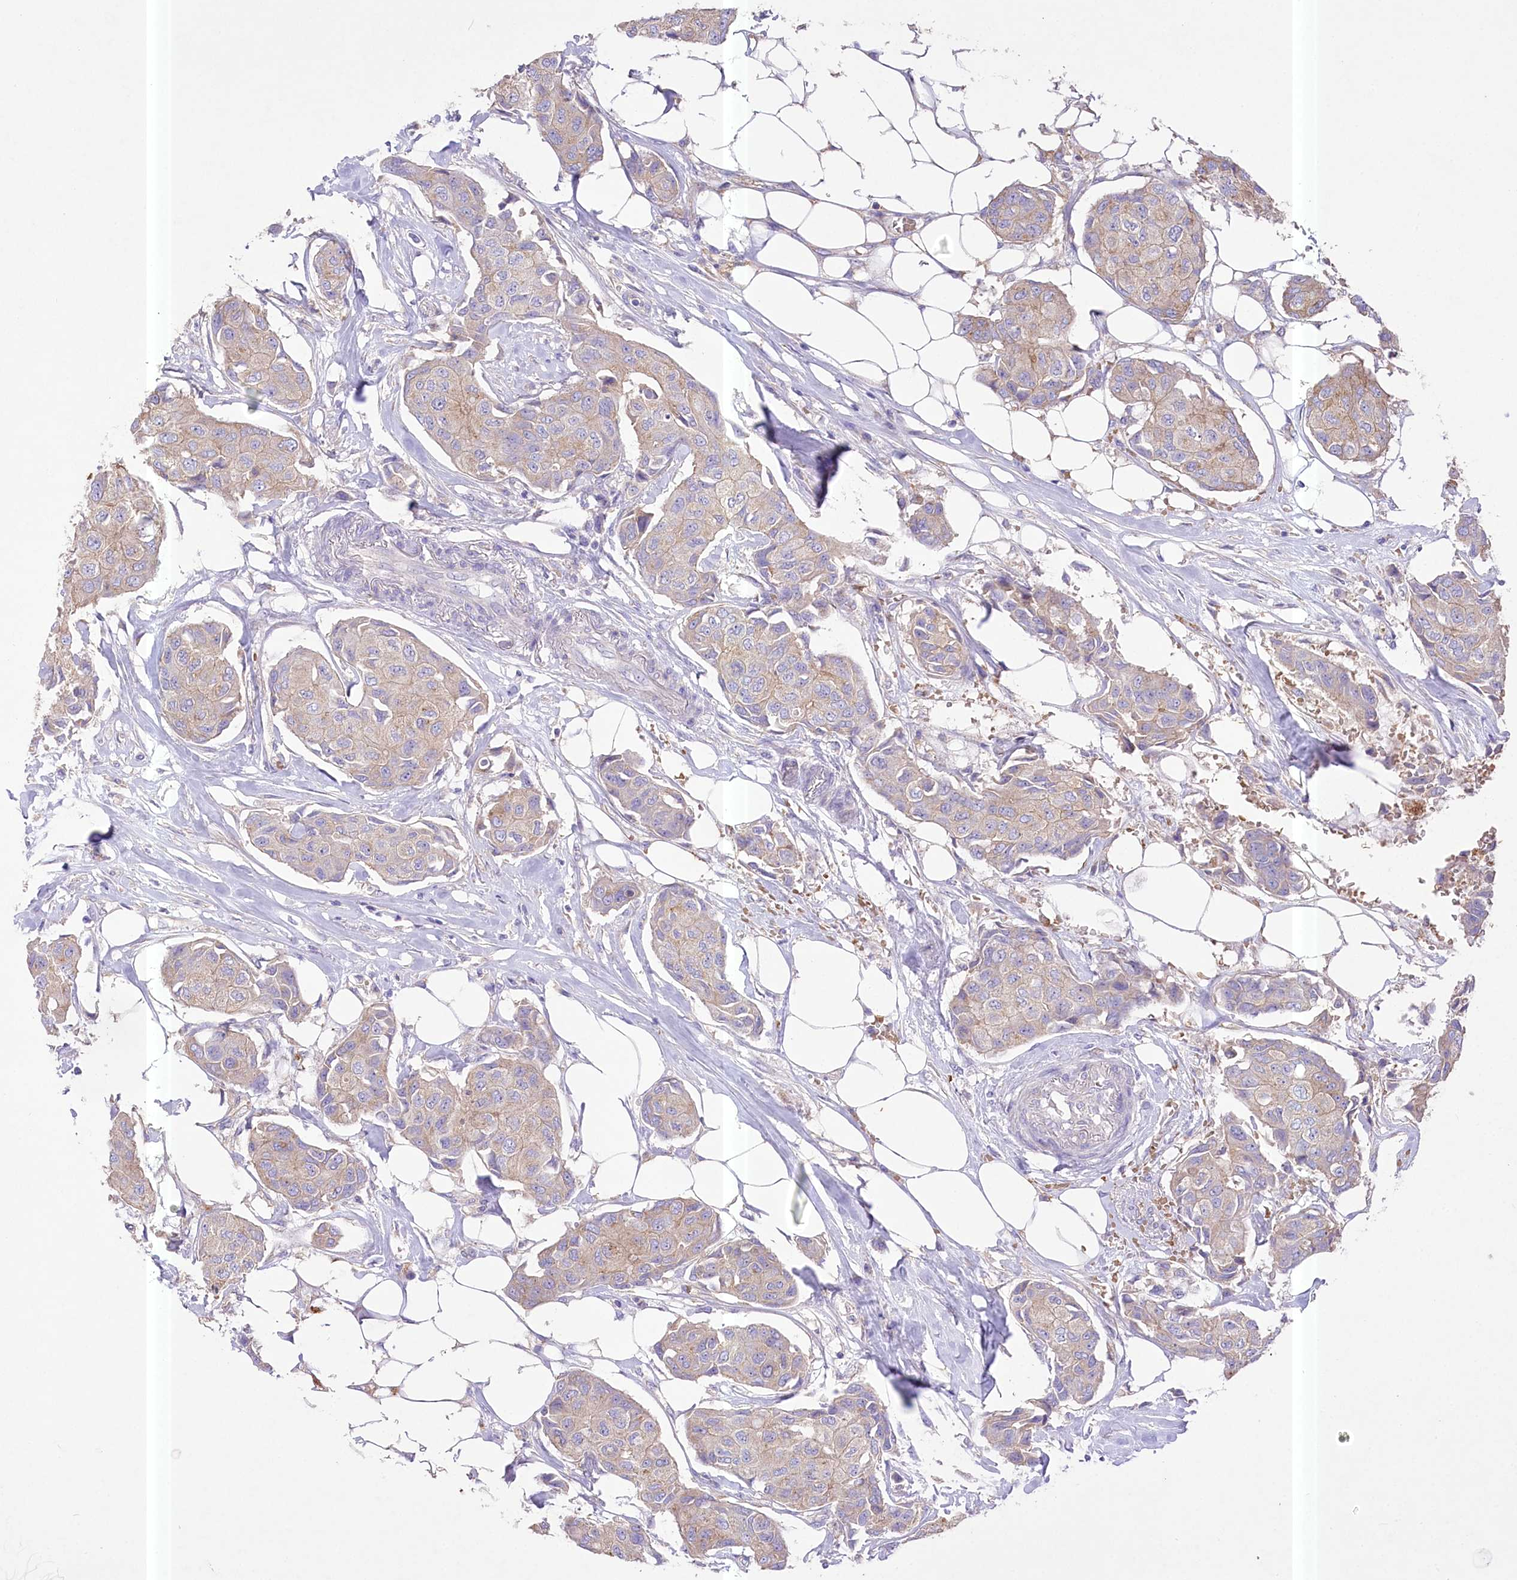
{"staining": {"intensity": "weak", "quantity": "25%-75%", "location": "cytoplasmic/membranous"}, "tissue": "breast cancer", "cell_type": "Tumor cells", "image_type": "cancer", "snomed": [{"axis": "morphology", "description": "Duct carcinoma"}, {"axis": "topography", "description": "Breast"}], "caption": "This histopathology image exhibits intraductal carcinoma (breast) stained with IHC to label a protein in brown. The cytoplasmic/membranous of tumor cells show weak positivity for the protein. Nuclei are counter-stained blue.", "gene": "PRSS53", "patient": {"sex": "female", "age": 80}}